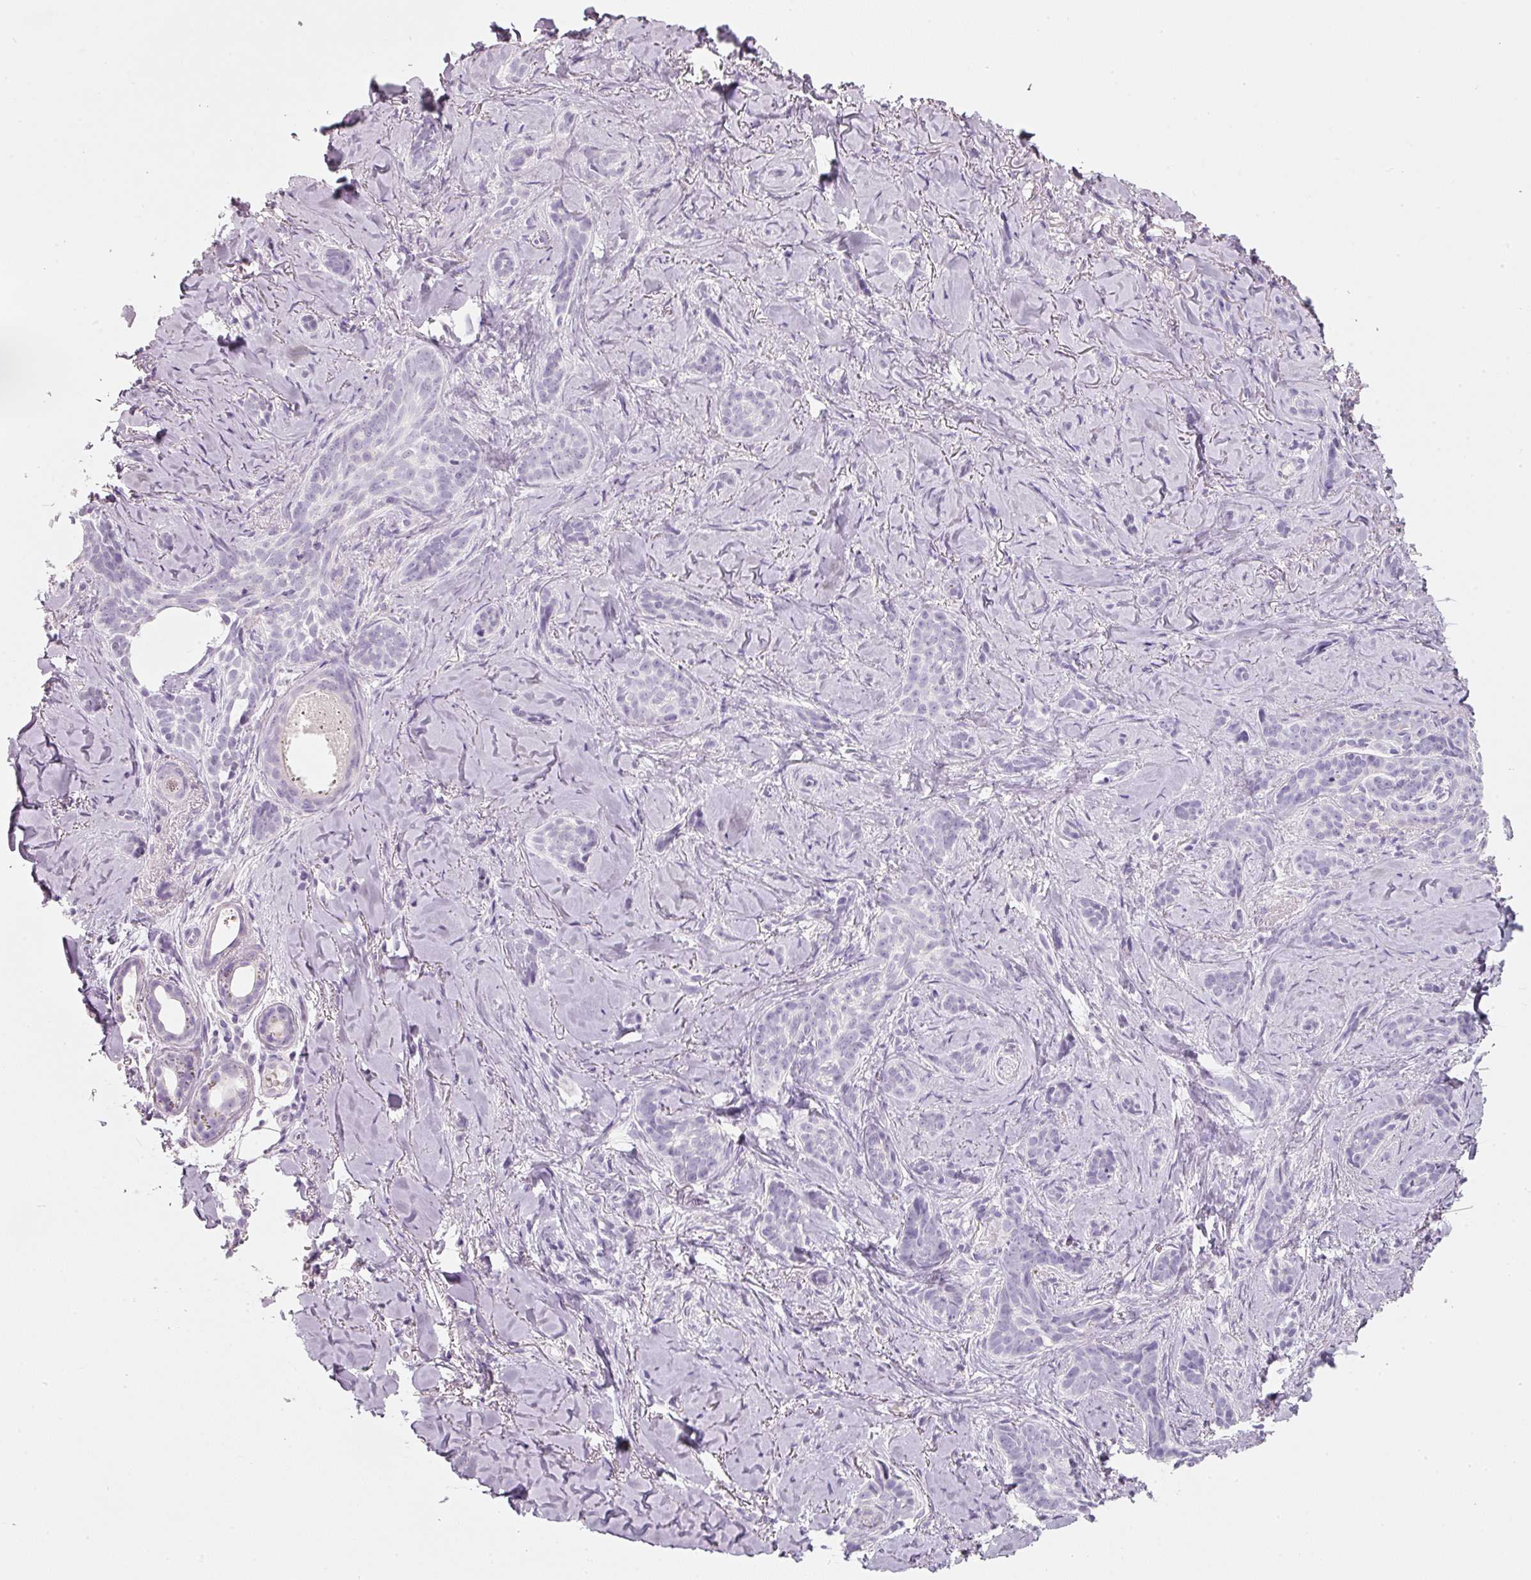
{"staining": {"intensity": "negative", "quantity": "none", "location": "none"}, "tissue": "skin cancer", "cell_type": "Tumor cells", "image_type": "cancer", "snomed": [{"axis": "morphology", "description": "Basal cell carcinoma"}, {"axis": "topography", "description": "Skin"}], "caption": "High magnification brightfield microscopy of skin cancer stained with DAB (brown) and counterstained with hematoxylin (blue): tumor cells show no significant expression. (Brightfield microscopy of DAB IHC at high magnification).", "gene": "ENSG00000206549", "patient": {"sex": "female", "age": 55}}